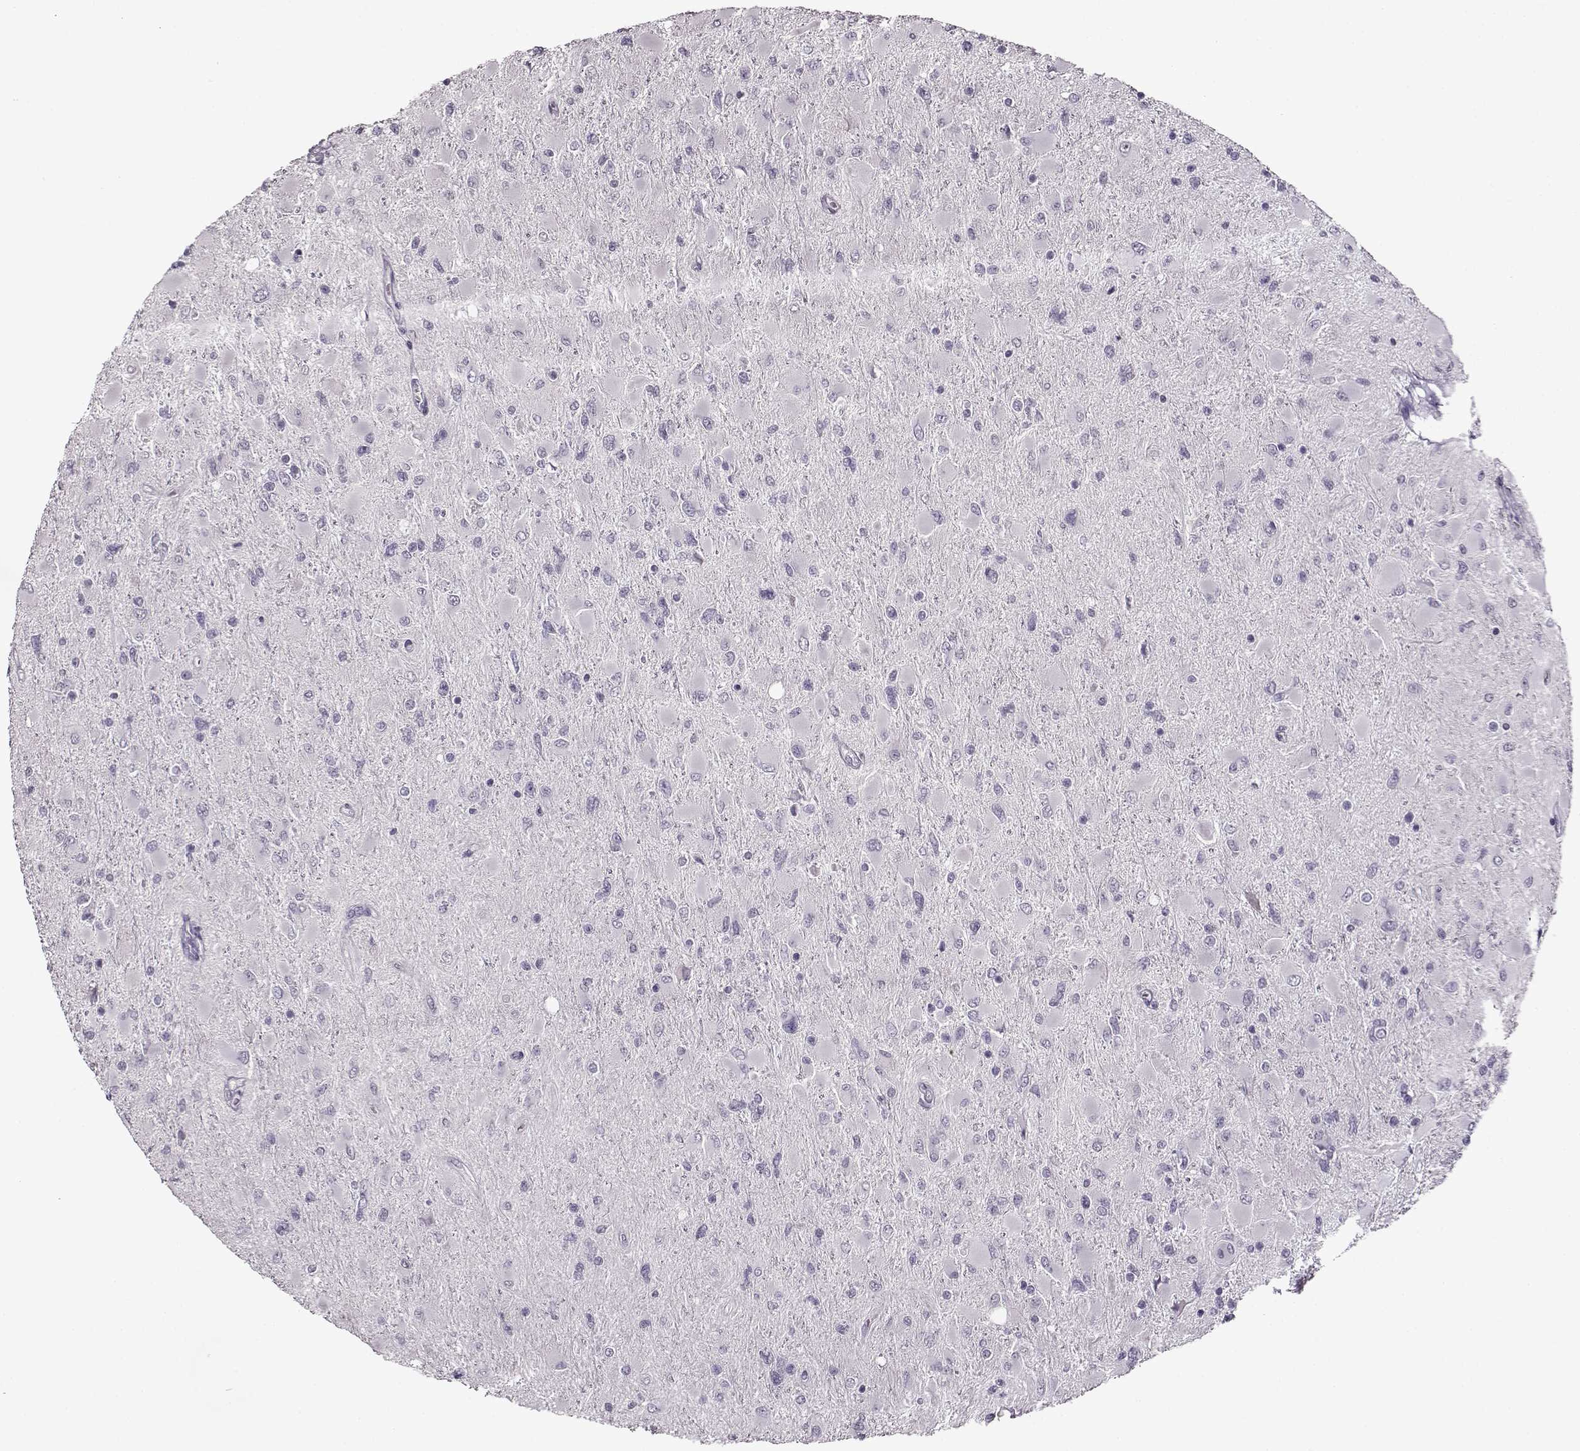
{"staining": {"intensity": "negative", "quantity": "none", "location": "none"}, "tissue": "glioma", "cell_type": "Tumor cells", "image_type": "cancer", "snomed": [{"axis": "morphology", "description": "Glioma, malignant, High grade"}, {"axis": "topography", "description": "Cerebral cortex"}], "caption": "The image displays no significant positivity in tumor cells of malignant glioma (high-grade).", "gene": "FSHB", "patient": {"sex": "female", "age": 36}}